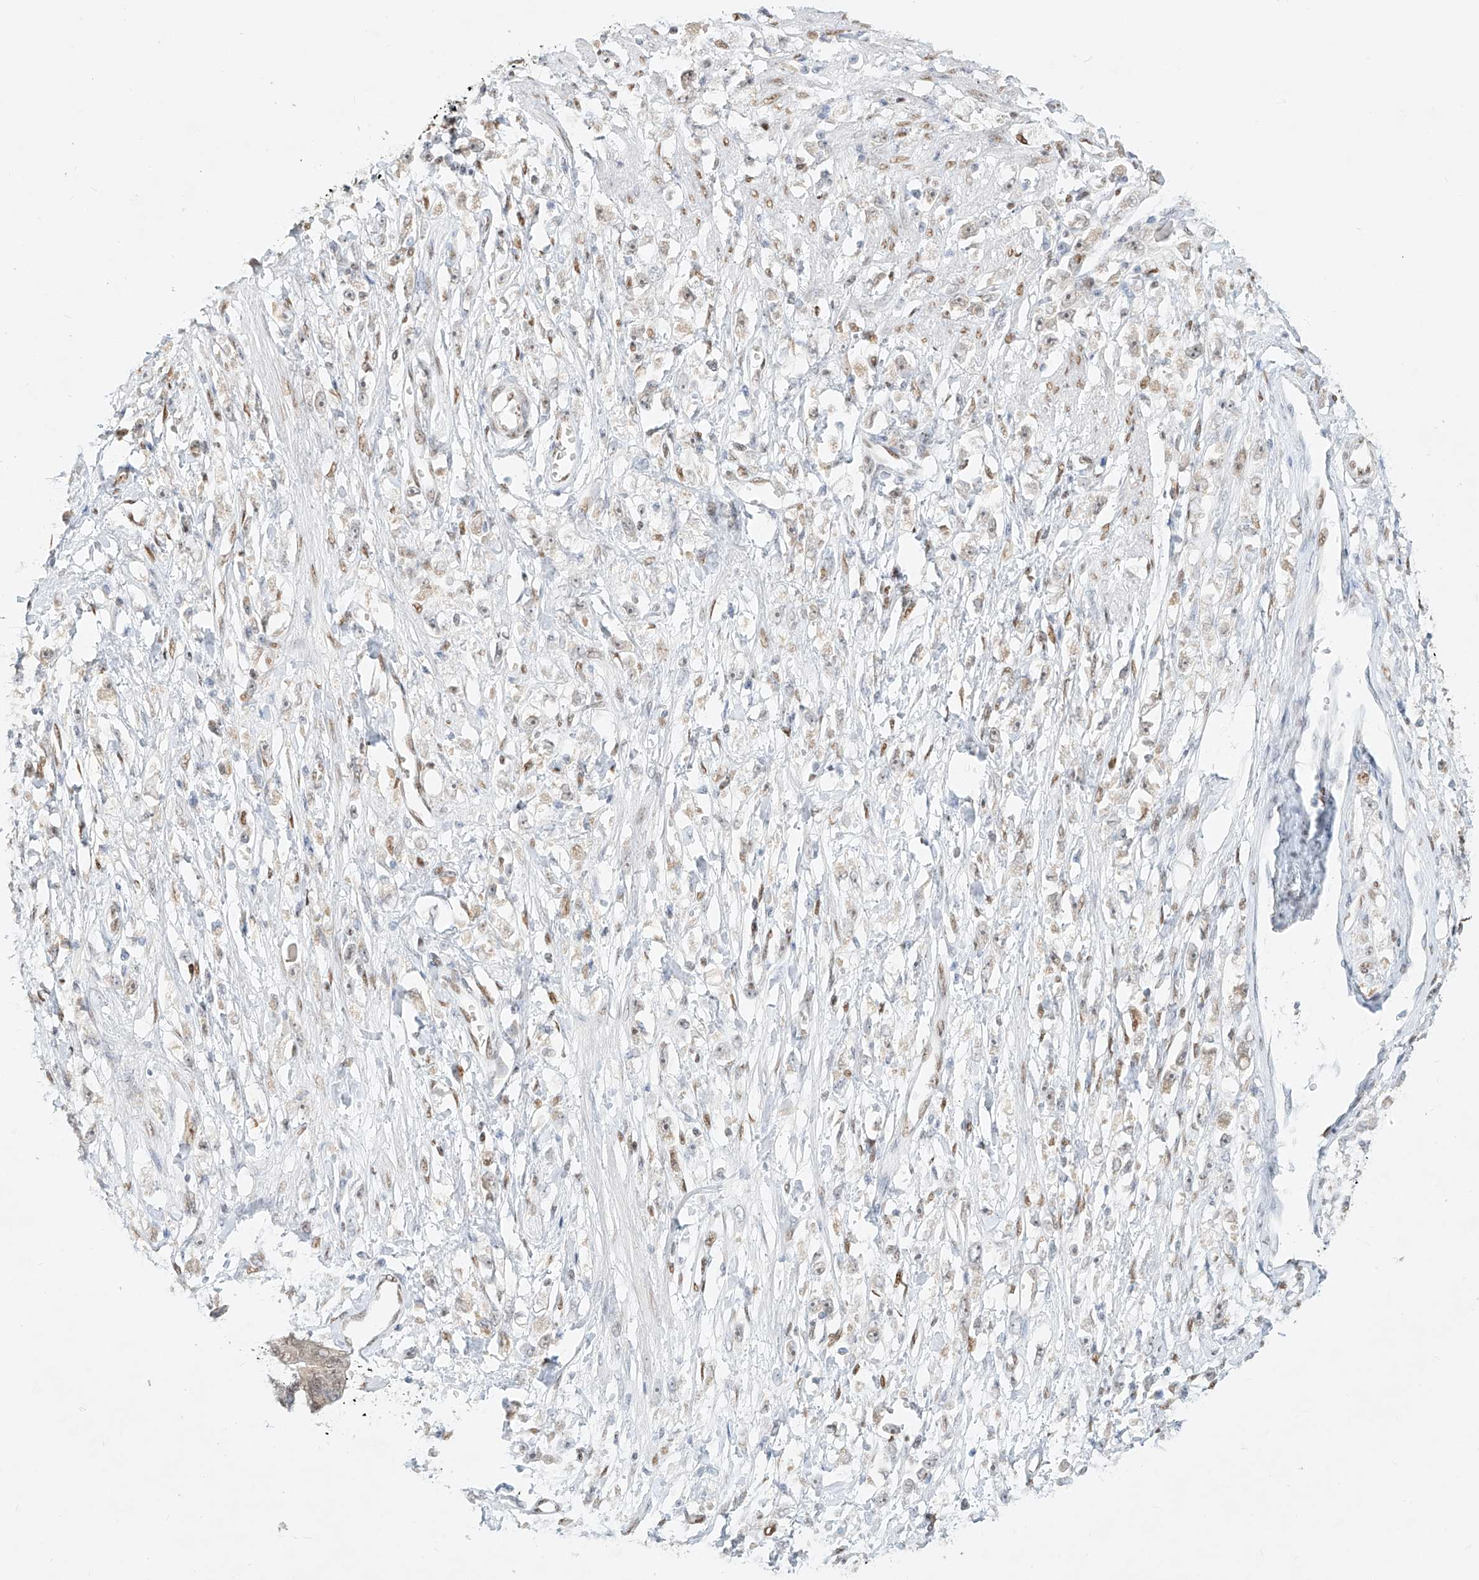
{"staining": {"intensity": "weak", "quantity": "<25%", "location": "nuclear"}, "tissue": "stomach cancer", "cell_type": "Tumor cells", "image_type": "cancer", "snomed": [{"axis": "morphology", "description": "Adenocarcinoma, NOS"}, {"axis": "topography", "description": "Stomach"}], "caption": "This histopathology image is of stomach cancer (adenocarcinoma) stained with immunohistochemistry (IHC) to label a protein in brown with the nuclei are counter-stained blue. There is no staining in tumor cells.", "gene": "NHSL1", "patient": {"sex": "female", "age": 59}}